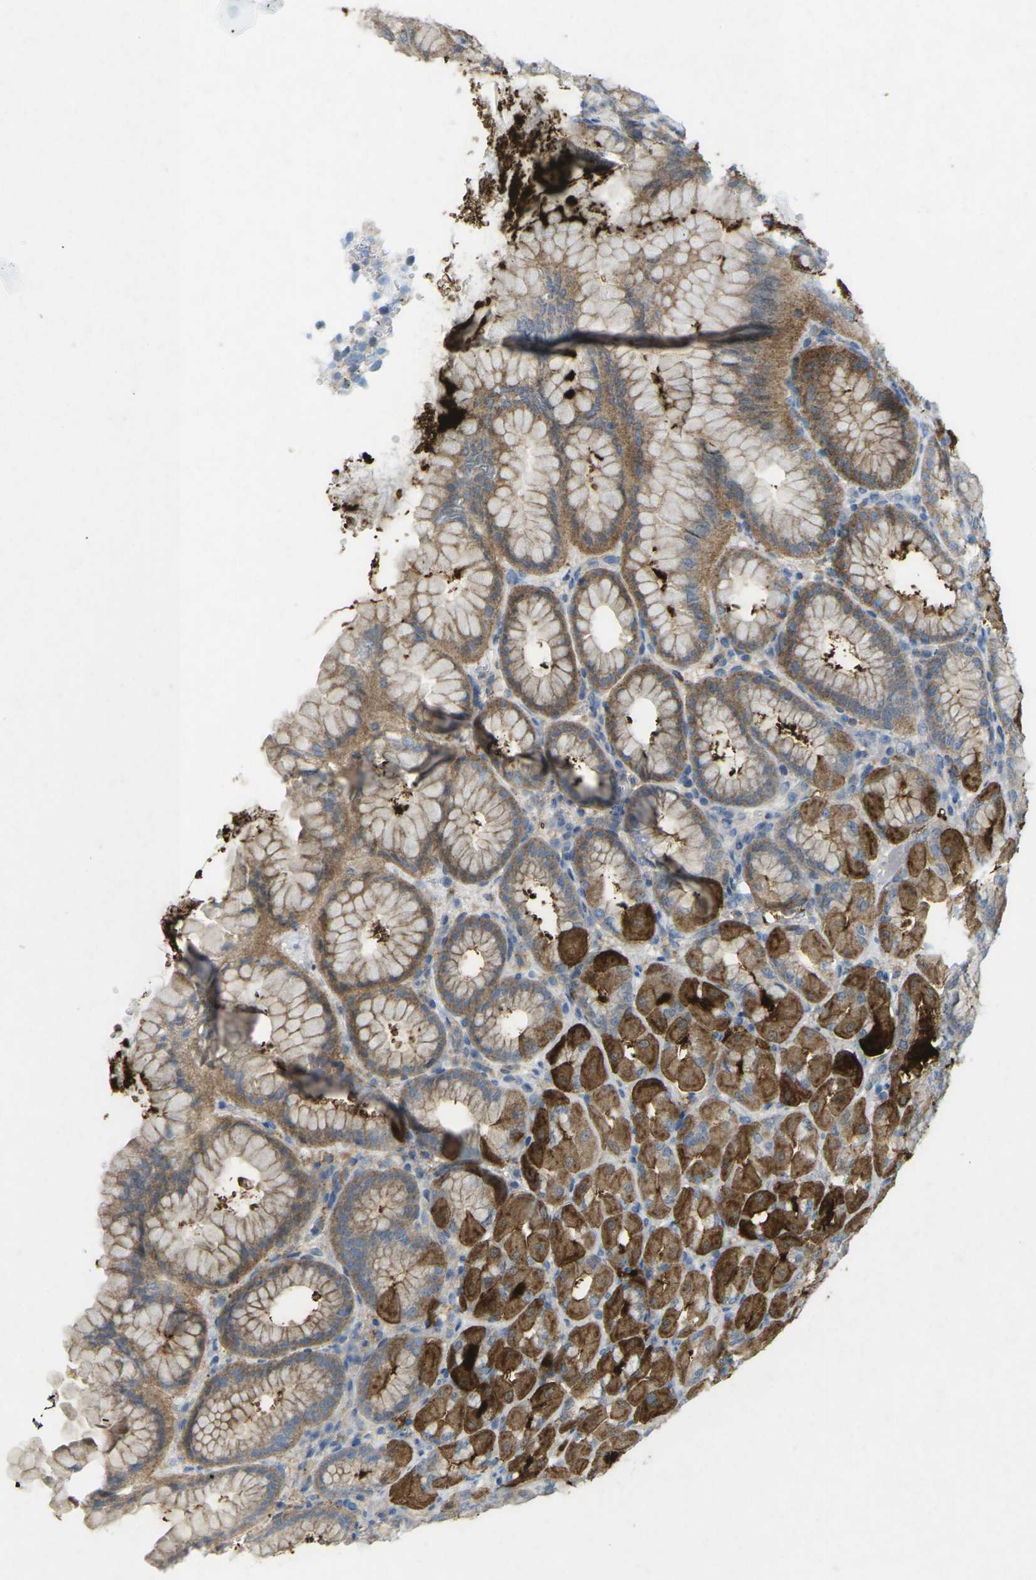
{"staining": {"intensity": "strong", "quantity": ">75%", "location": "cytoplasmic/membranous"}, "tissue": "stomach", "cell_type": "Glandular cells", "image_type": "normal", "snomed": [{"axis": "morphology", "description": "Normal tissue, NOS"}, {"axis": "topography", "description": "Stomach, upper"}], "caption": "IHC staining of benign stomach, which displays high levels of strong cytoplasmic/membranous expression in approximately >75% of glandular cells indicating strong cytoplasmic/membranous protein staining. The staining was performed using DAB (3,3'-diaminobenzidine) (brown) for protein detection and nuclei were counterstained in hematoxylin (blue).", "gene": "STK11", "patient": {"sex": "female", "age": 56}}